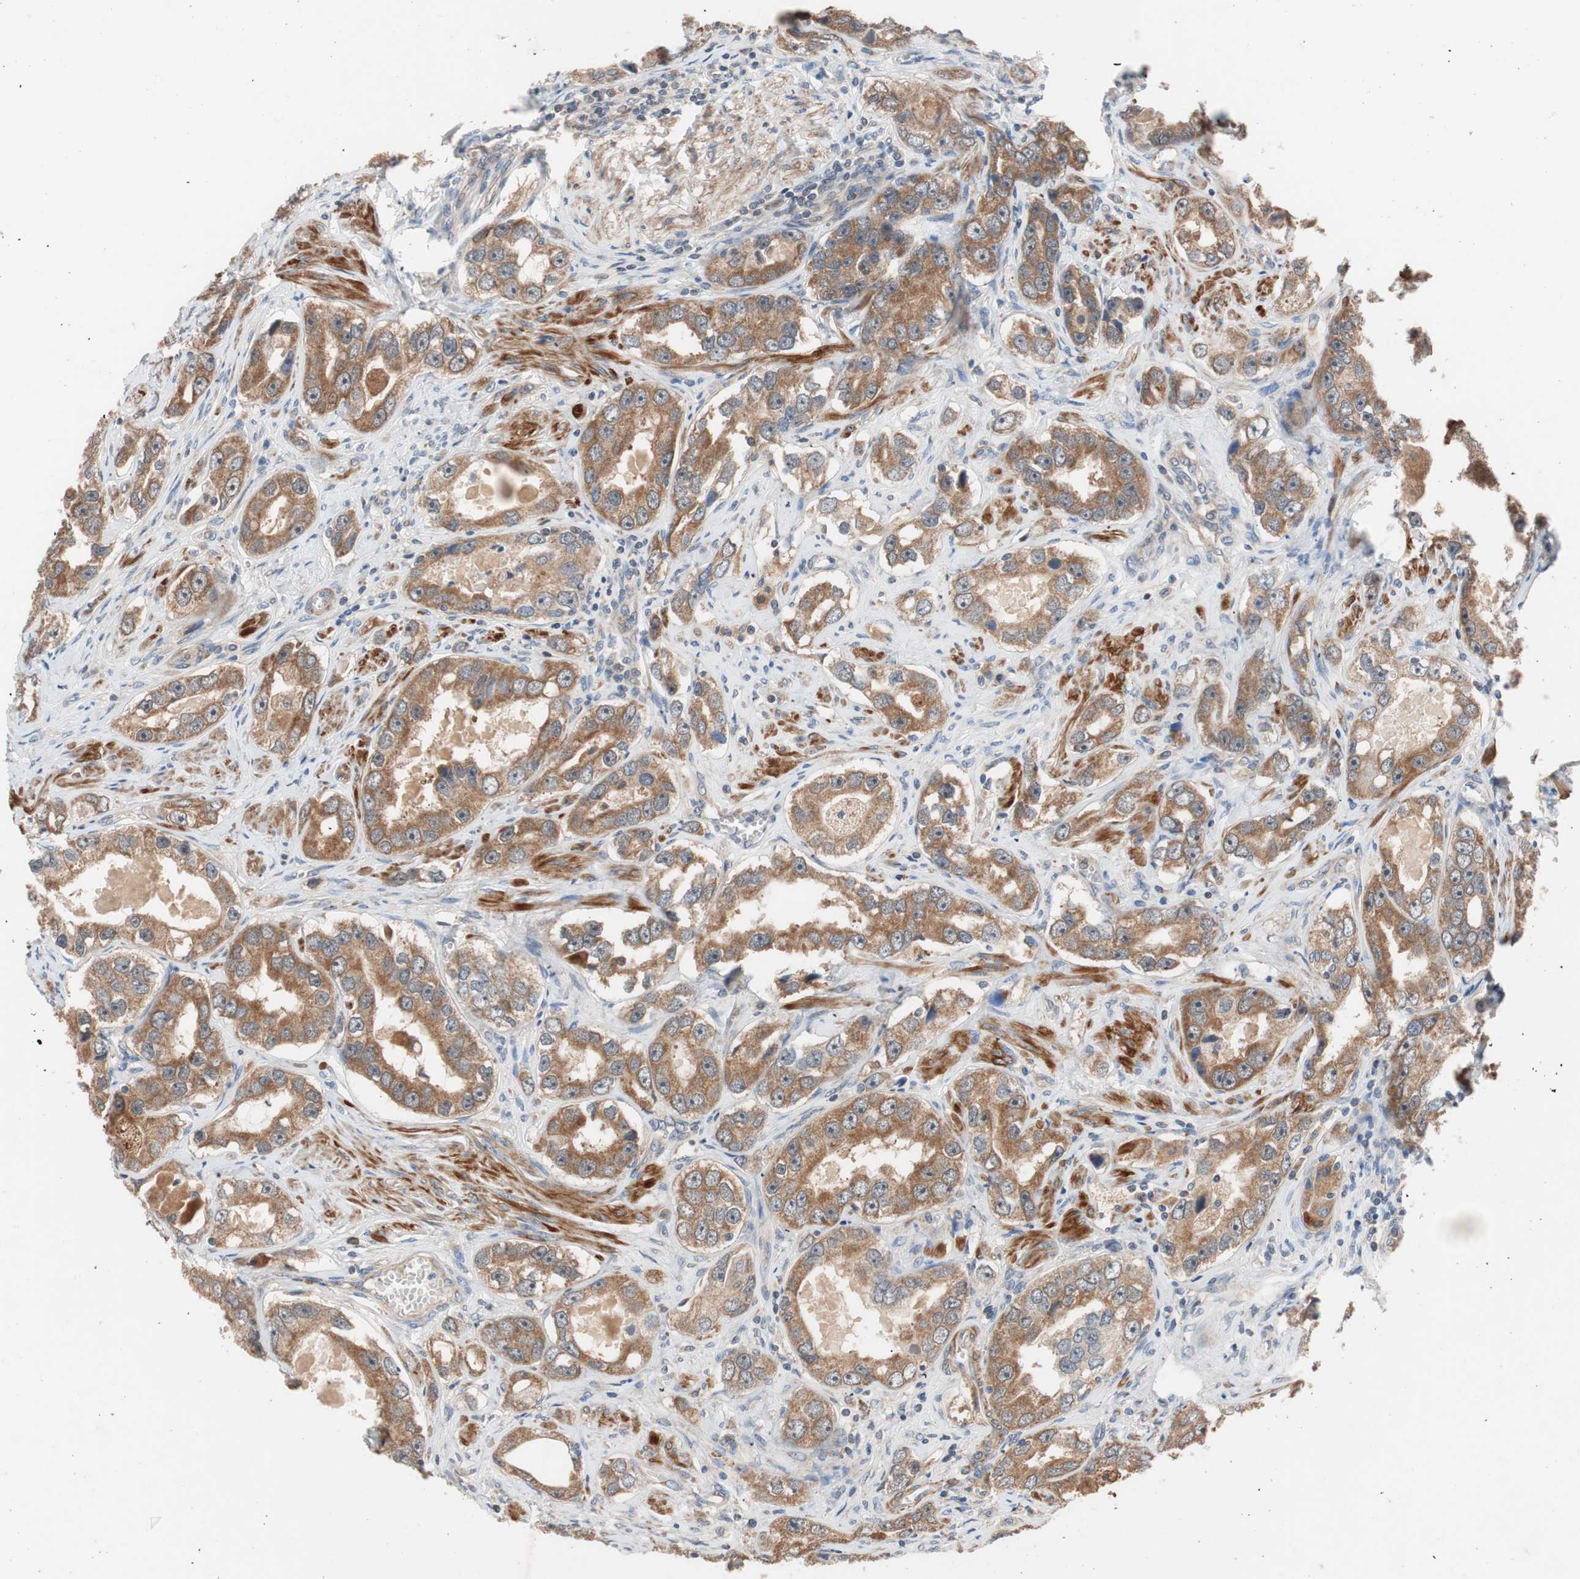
{"staining": {"intensity": "moderate", "quantity": ">75%", "location": "cytoplasmic/membranous"}, "tissue": "prostate cancer", "cell_type": "Tumor cells", "image_type": "cancer", "snomed": [{"axis": "morphology", "description": "Adenocarcinoma, High grade"}, {"axis": "topography", "description": "Prostate"}], "caption": "A brown stain labels moderate cytoplasmic/membranous positivity of a protein in high-grade adenocarcinoma (prostate) tumor cells.", "gene": "HMBS", "patient": {"sex": "male", "age": 63}}